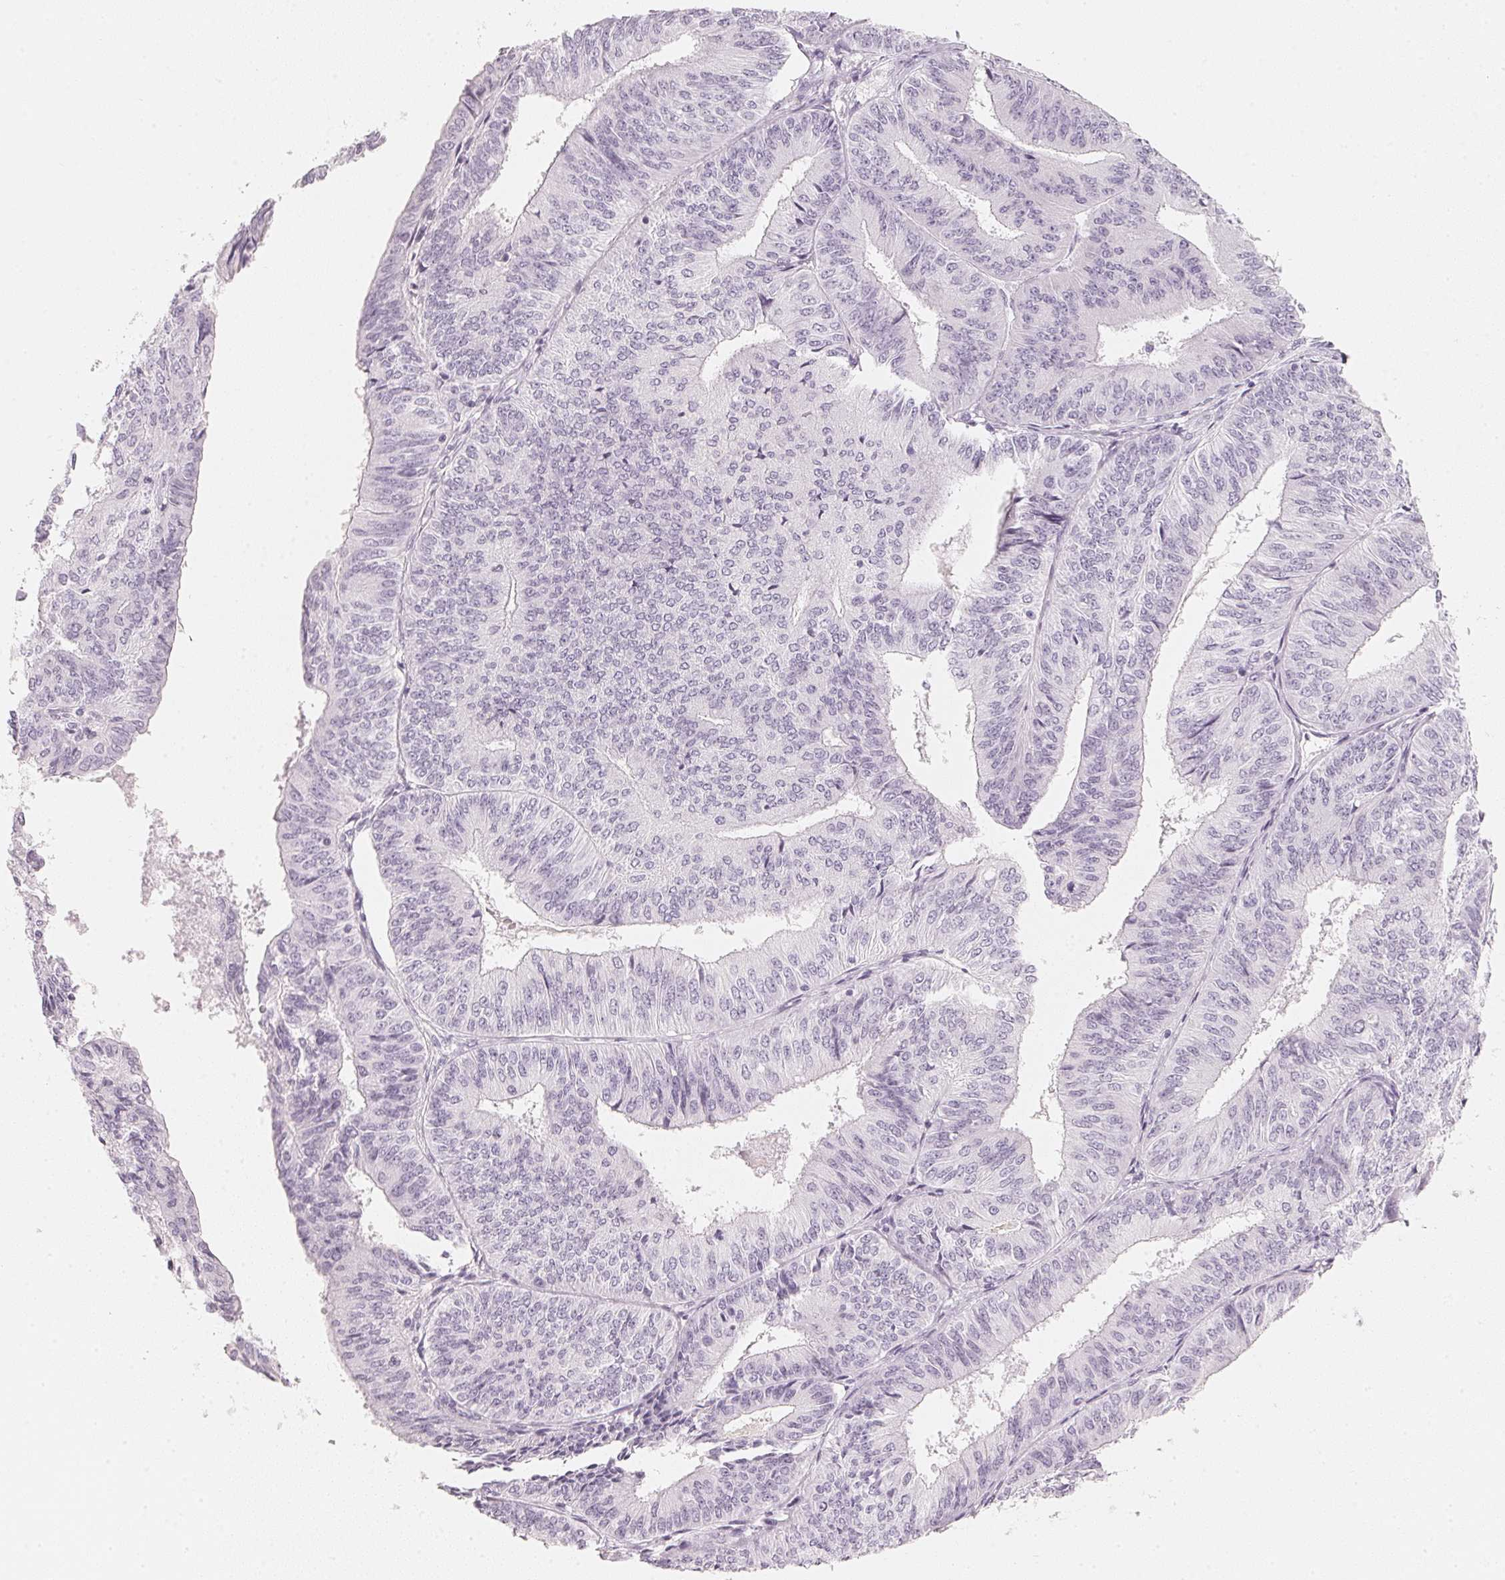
{"staining": {"intensity": "negative", "quantity": "none", "location": "none"}, "tissue": "endometrial cancer", "cell_type": "Tumor cells", "image_type": "cancer", "snomed": [{"axis": "morphology", "description": "Adenocarcinoma, NOS"}, {"axis": "topography", "description": "Endometrium"}], "caption": "This is an immunohistochemistry photomicrograph of human adenocarcinoma (endometrial). There is no staining in tumor cells.", "gene": "SLC22A8", "patient": {"sex": "female", "age": 58}}